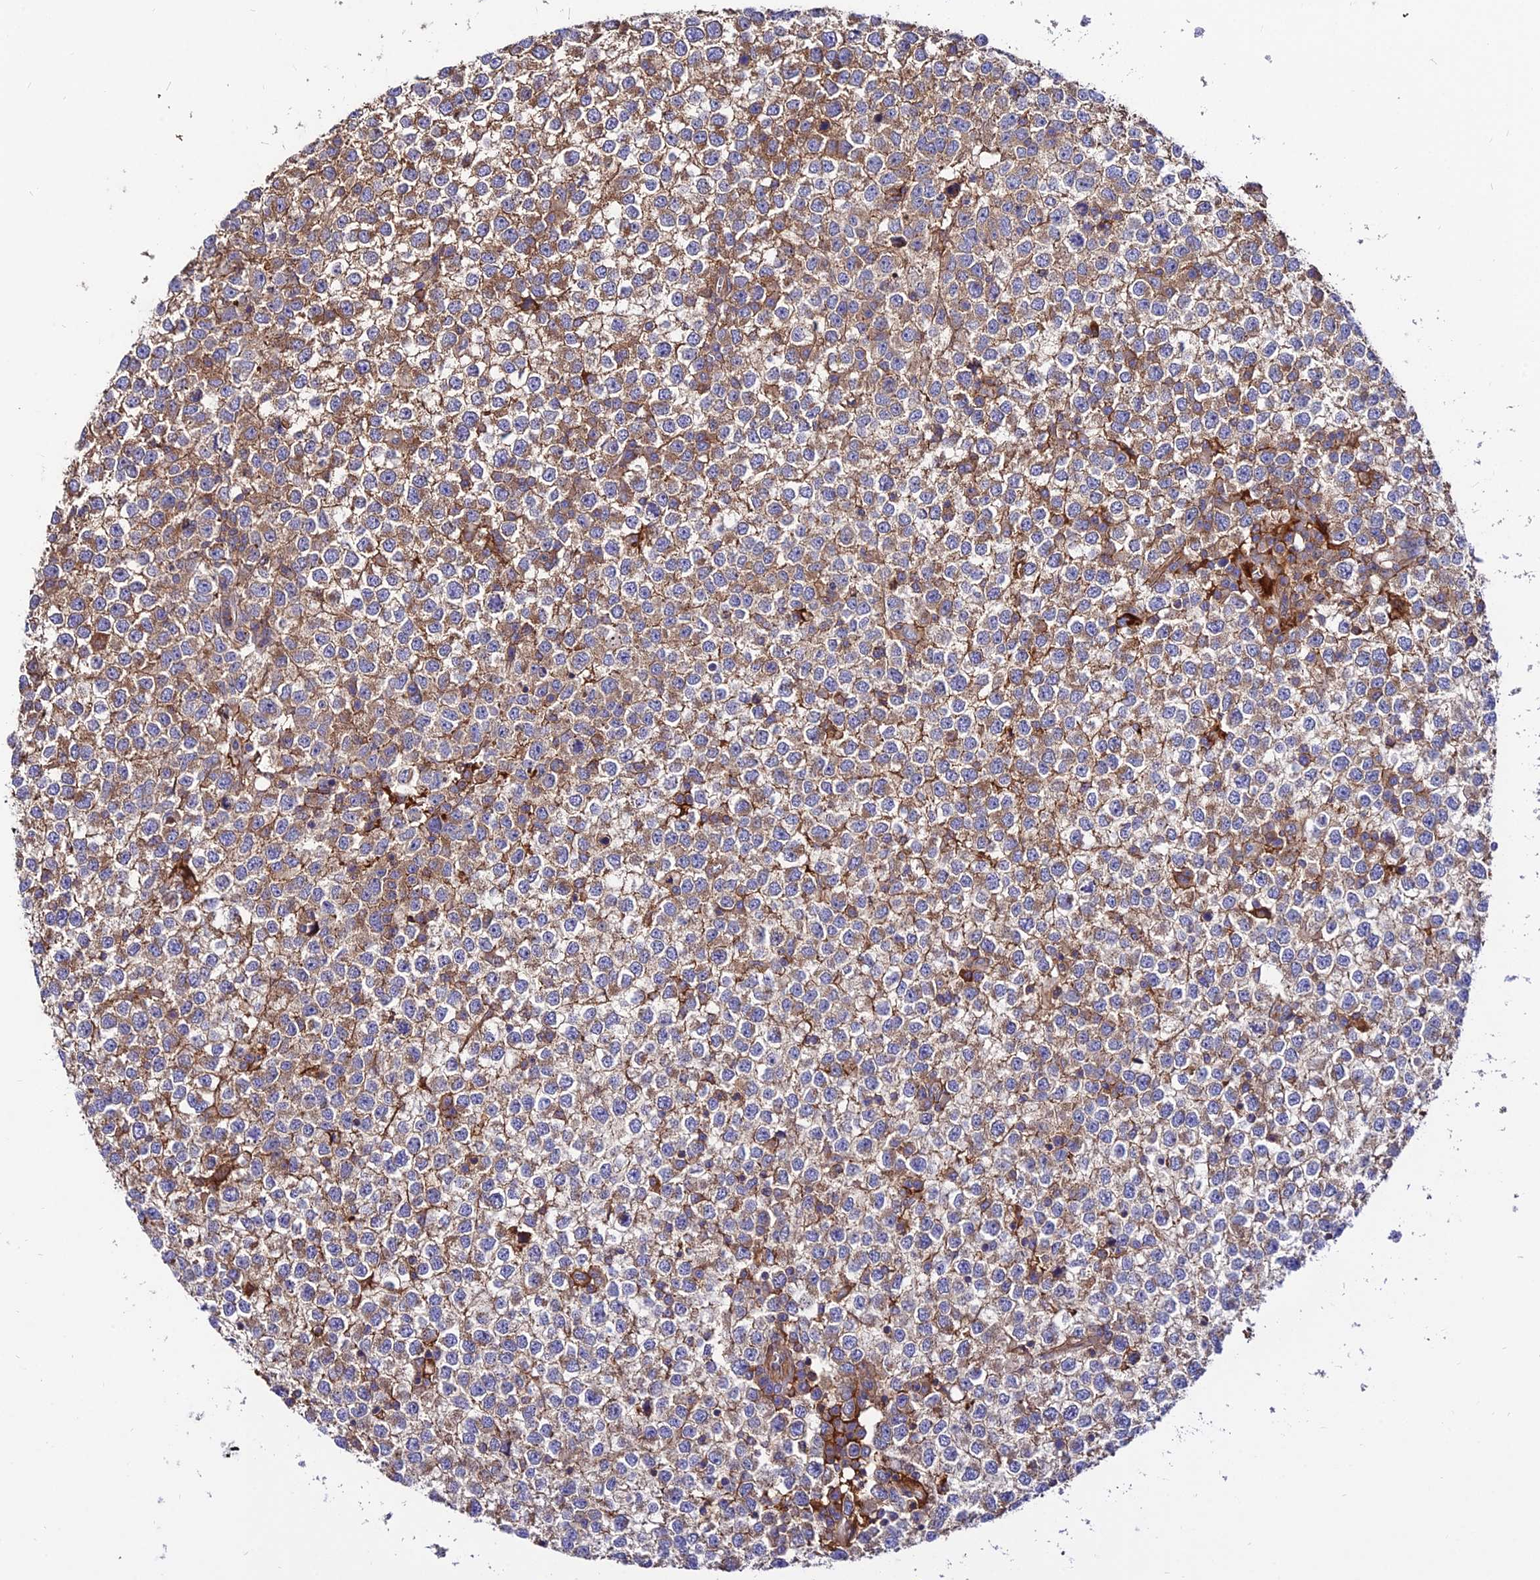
{"staining": {"intensity": "moderate", "quantity": ">75%", "location": "cytoplasmic/membranous"}, "tissue": "testis cancer", "cell_type": "Tumor cells", "image_type": "cancer", "snomed": [{"axis": "morphology", "description": "Seminoma, NOS"}, {"axis": "topography", "description": "Testis"}], "caption": "The image reveals staining of testis cancer (seminoma), revealing moderate cytoplasmic/membranous protein staining (brown color) within tumor cells.", "gene": "PYM1", "patient": {"sex": "male", "age": 65}}